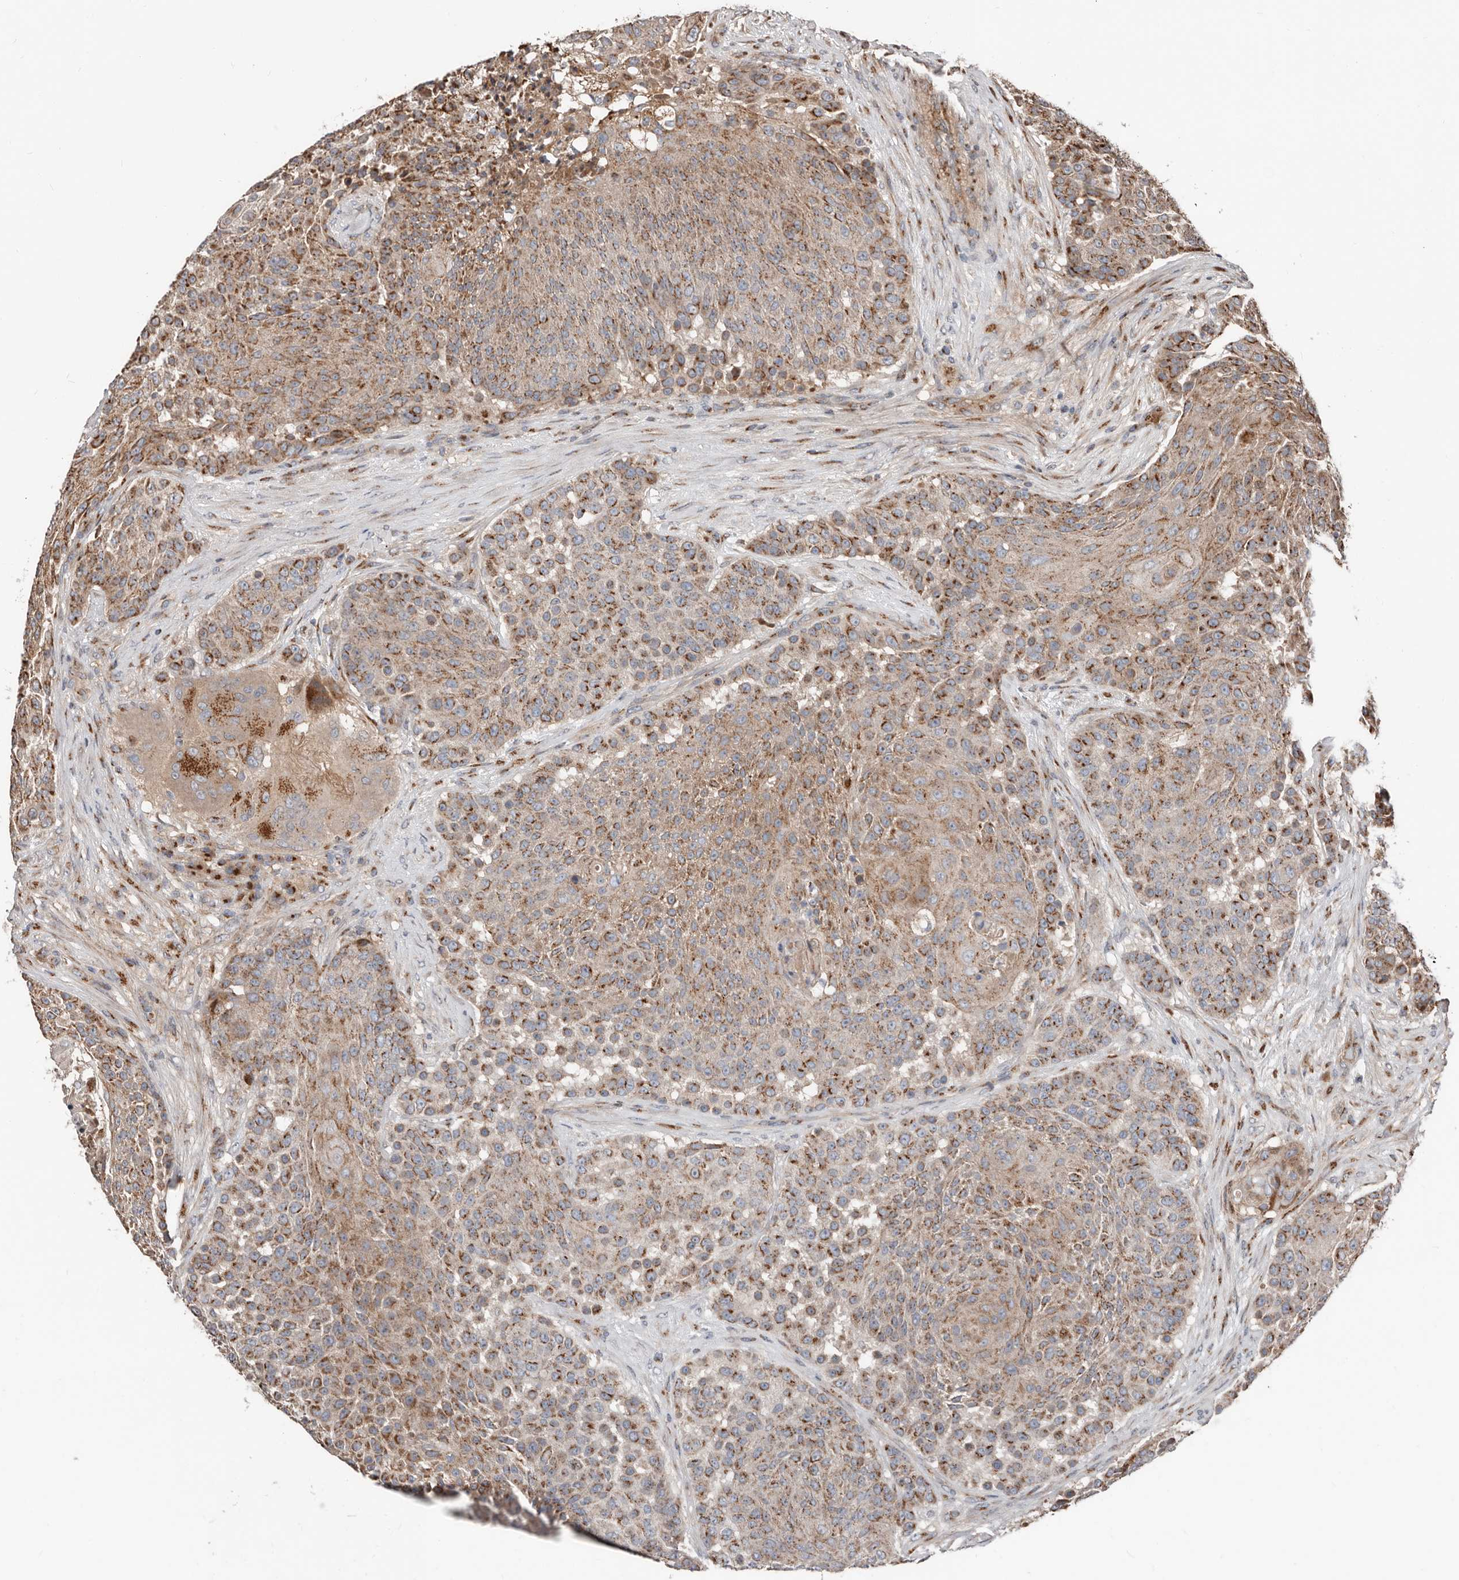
{"staining": {"intensity": "moderate", "quantity": ">75%", "location": "cytoplasmic/membranous"}, "tissue": "urothelial cancer", "cell_type": "Tumor cells", "image_type": "cancer", "snomed": [{"axis": "morphology", "description": "Urothelial carcinoma, High grade"}, {"axis": "topography", "description": "Urinary bladder"}], "caption": "This histopathology image shows immunohistochemistry staining of human urothelial carcinoma (high-grade), with medium moderate cytoplasmic/membranous positivity in approximately >75% of tumor cells.", "gene": "COG1", "patient": {"sex": "female", "age": 63}}